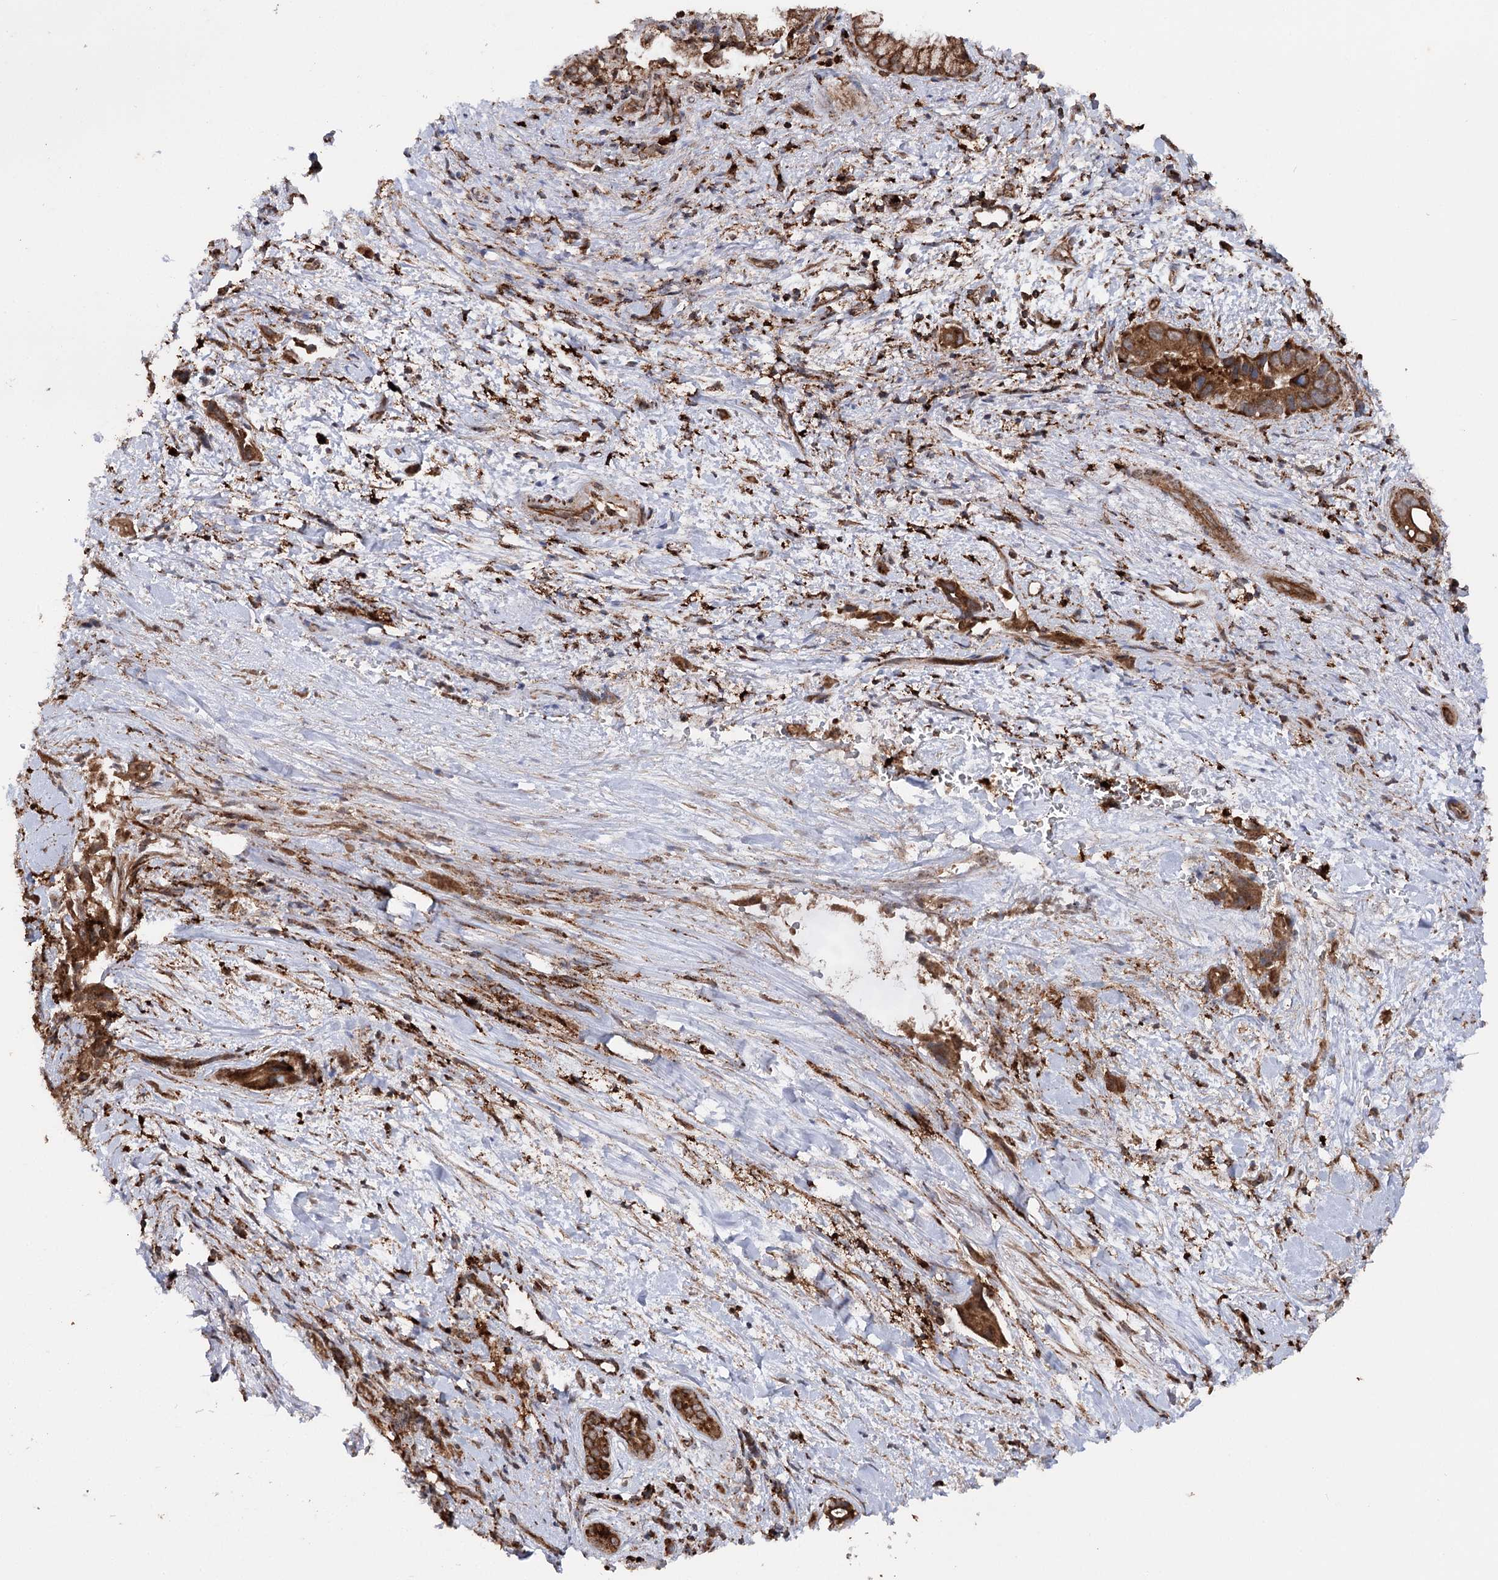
{"staining": {"intensity": "strong", "quantity": ">75%", "location": "cytoplasmic/membranous"}, "tissue": "pancreatic cancer", "cell_type": "Tumor cells", "image_type": "cancer", "snomed": [{"axis": "morphology", "description": "Adenocarcinoma, NOS"}, {"axis": "topography", "description": "Pancreas"}], "caption": "Immunohistochemistry (IHC) histopathology image of human pancreatic cancer stained for a protein (brown), which shows high levels of strong cytoplasmic/membranous staining in approximately >75% of tumor cells.", "gene": "FGFR1OP2", "patient": {"sex": "female", "age": 78}}